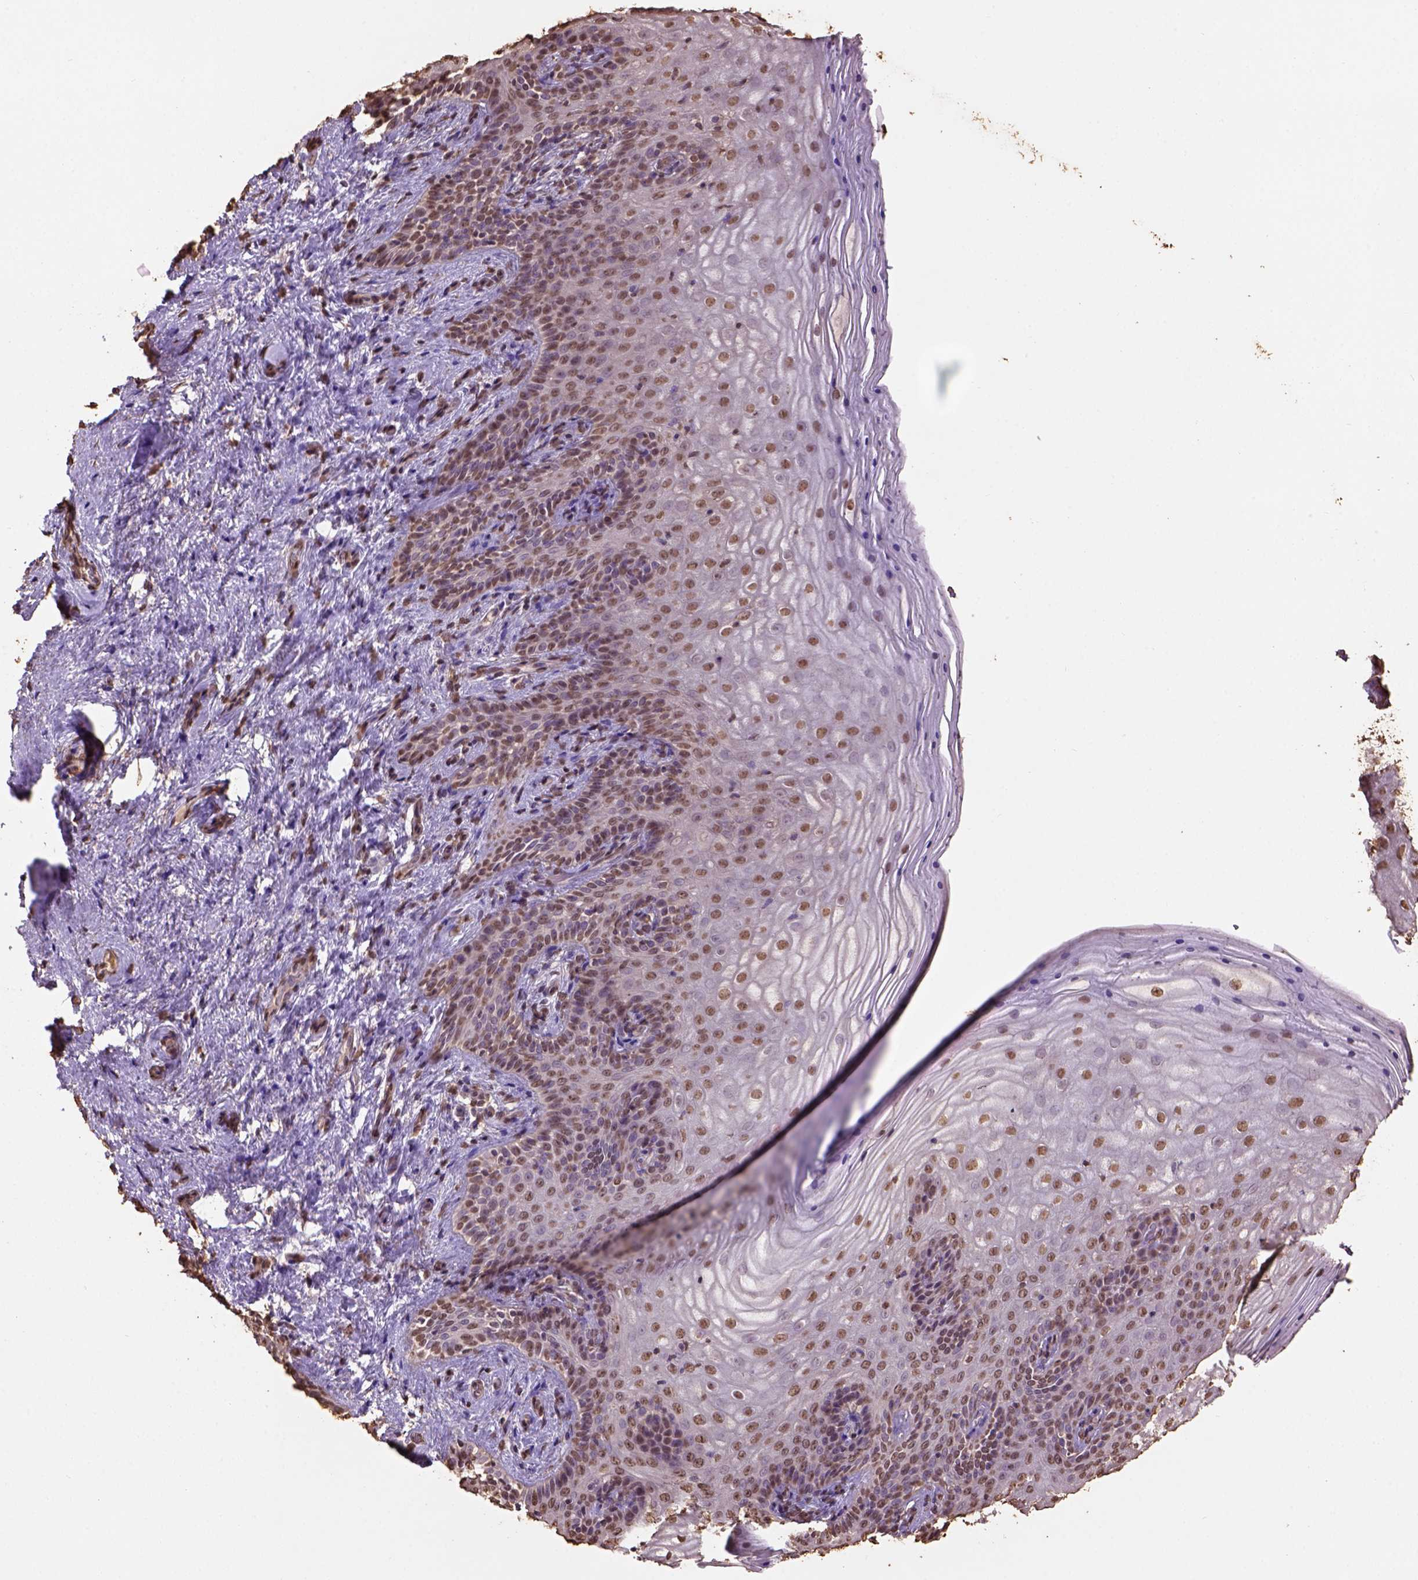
{"staining": {"intensity": "moderate", "quantity": ">75%", "location": "nuclear"}, "tissue": "vagina", "cell_type": "Squamous epithelial cells", "image_type": "normal", "snomed": [{"axis": "morphology", "description": "Normal tissue, NOS"}, {"axis": "topography", "description": "Vagina"}], "caption": "Human vagina stained with a protein marker displays moderate staining in squamous epithelial cells.", "gene": "CSTF2T", "patient": {"sex": "female", "age": 45}}